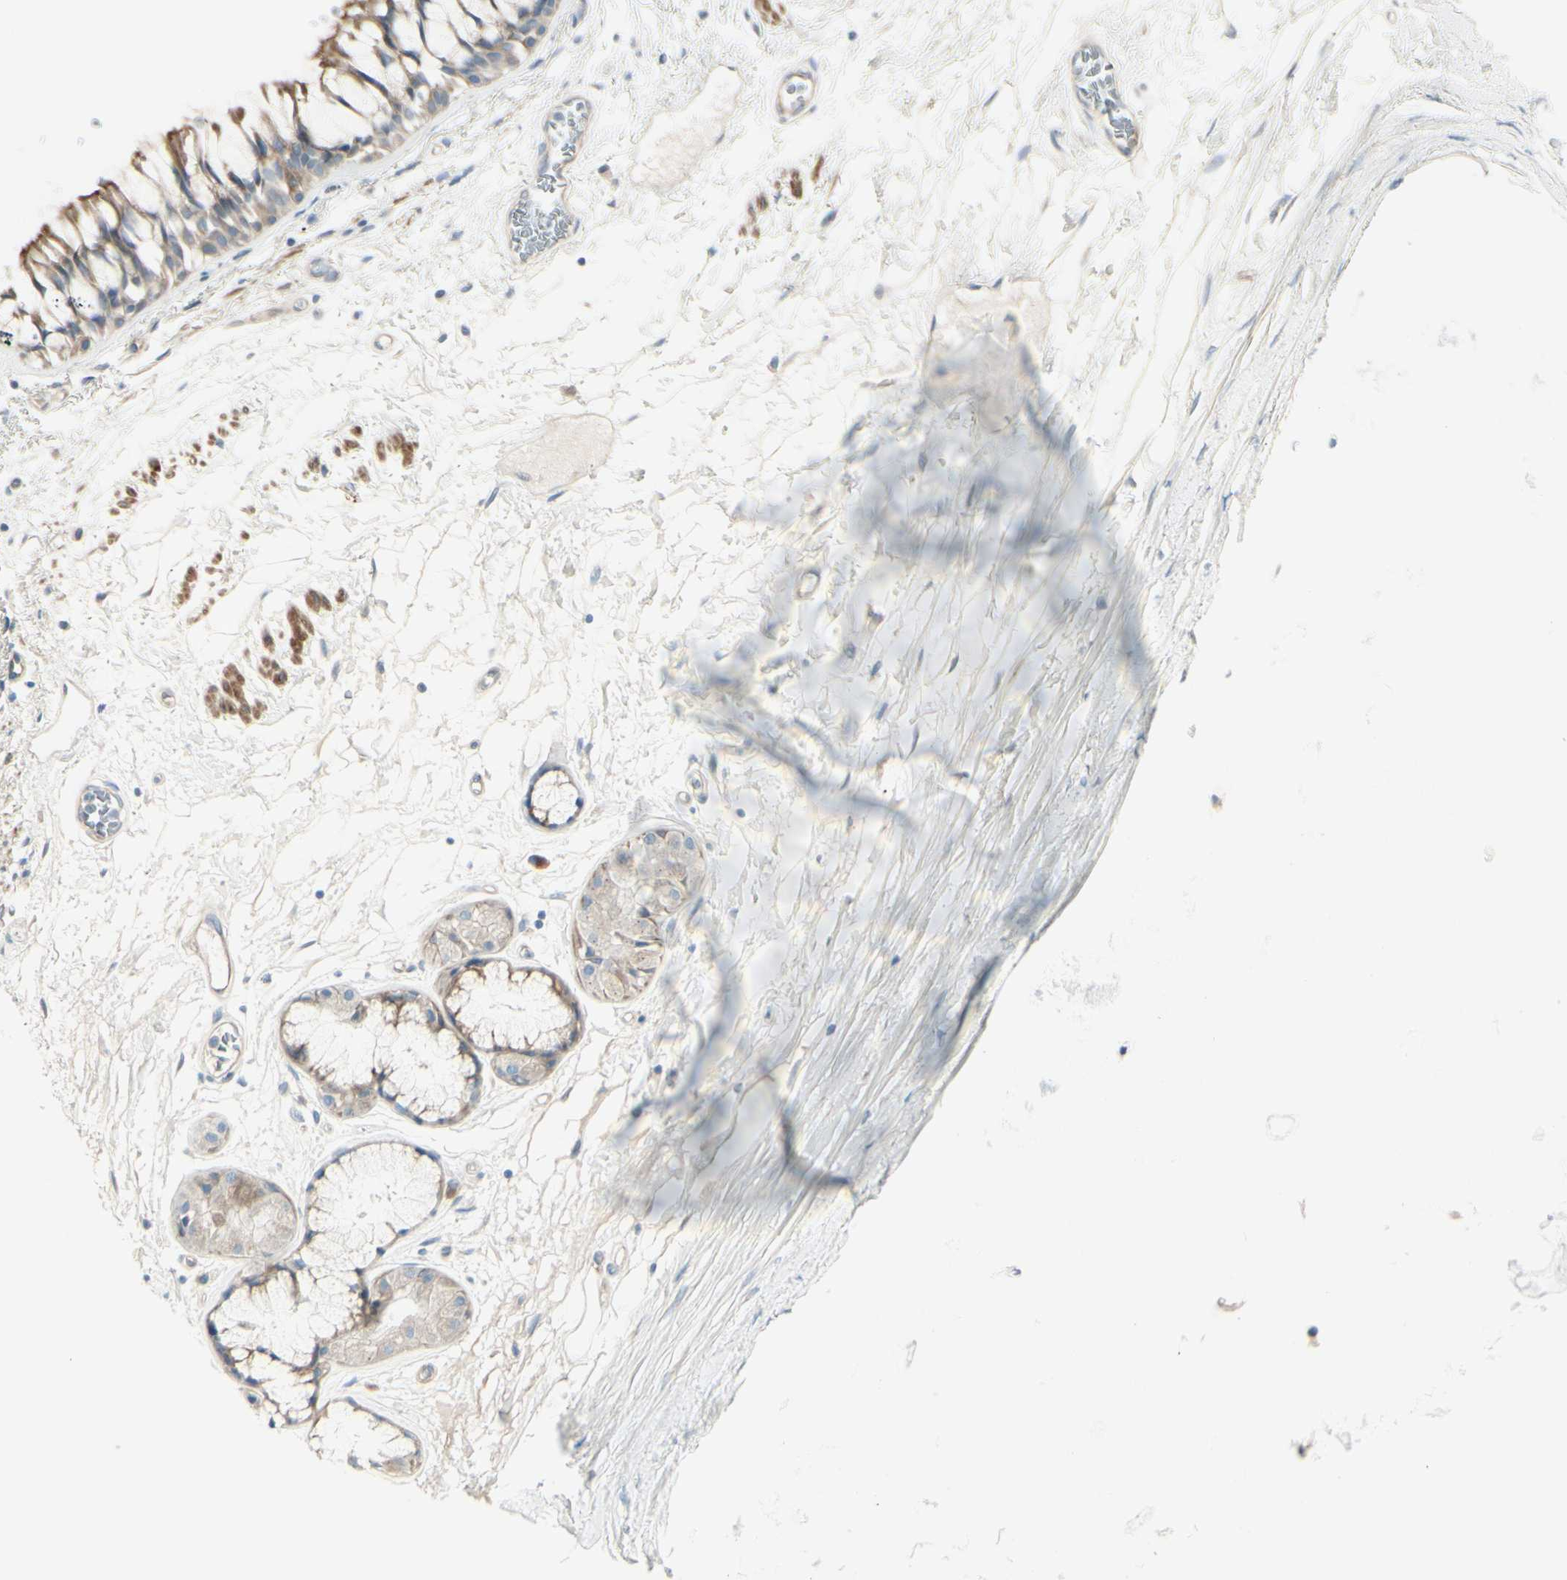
{"staining": {"intensity": "moderate", "quantity": ">75%", "location": "cytoplasmic/membranous"}, "tissue": "bronchus", "cell_type": "Respiratory epithelial cells", "image_type": "normal", "snomed": [{"axis": "morphology", "description": "Normal tissue, NOS"}, {"axis": "topography", "description": "Bronchus"}], "caption": "Unremarkable bronchus demonstrates moderate cytoplasmic/membranous positivity in about >75% of respiratory epithelial cells, visualized by immunohistochemistry.", "gene": "LRRK1", "patient": {"sex": "male", "age": 66}}